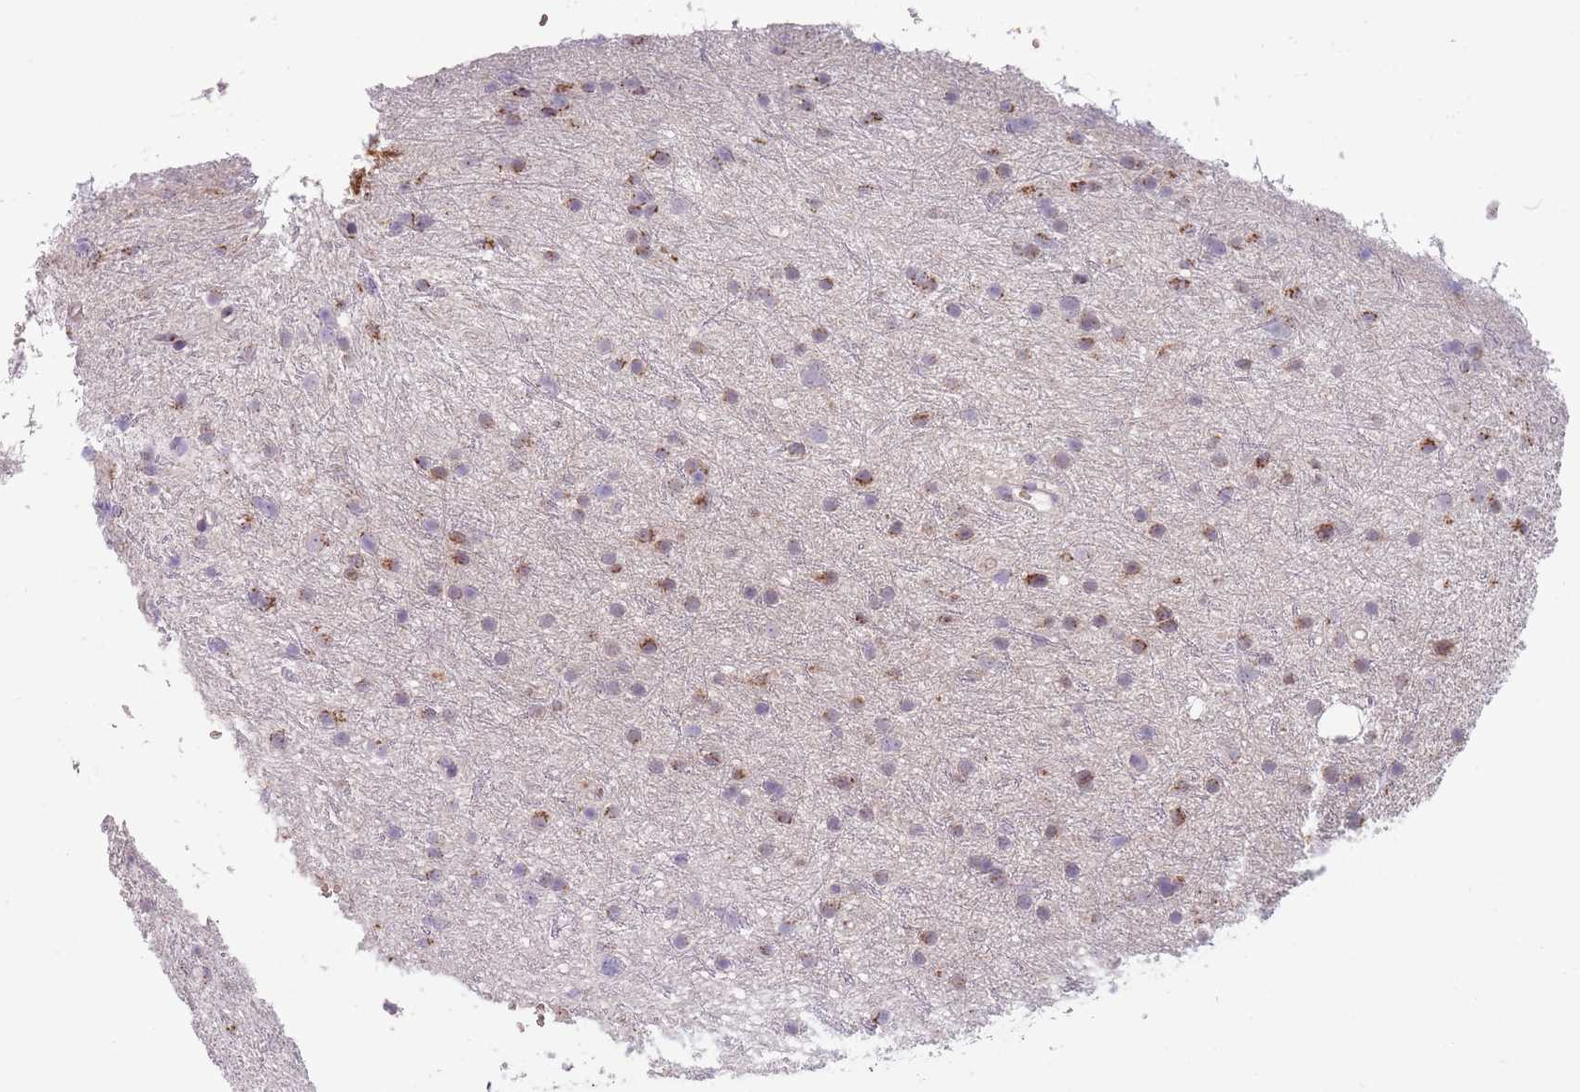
{"staining": {"intensity": "moderate", "quantity": ">75%", "location": "cytoplasmic/membranous"}, "tissue": "glioma", "cell_type": "Tumor cells", "image_type": "cancer", "snomed": [{"axis": "morphology", "description": "Glioma, malignant, Low grade"}, {"axis": "topography", "description": "Cerebral cortex"}], "caption": "Approximately >75% of tumor cells in human glioma show moderate cytoplasmic/membranous protein staining as visualized by brown immunohistochemical staining.", "gene": "MAN1B1", "patient": {"sex": "female", "age": 39}}